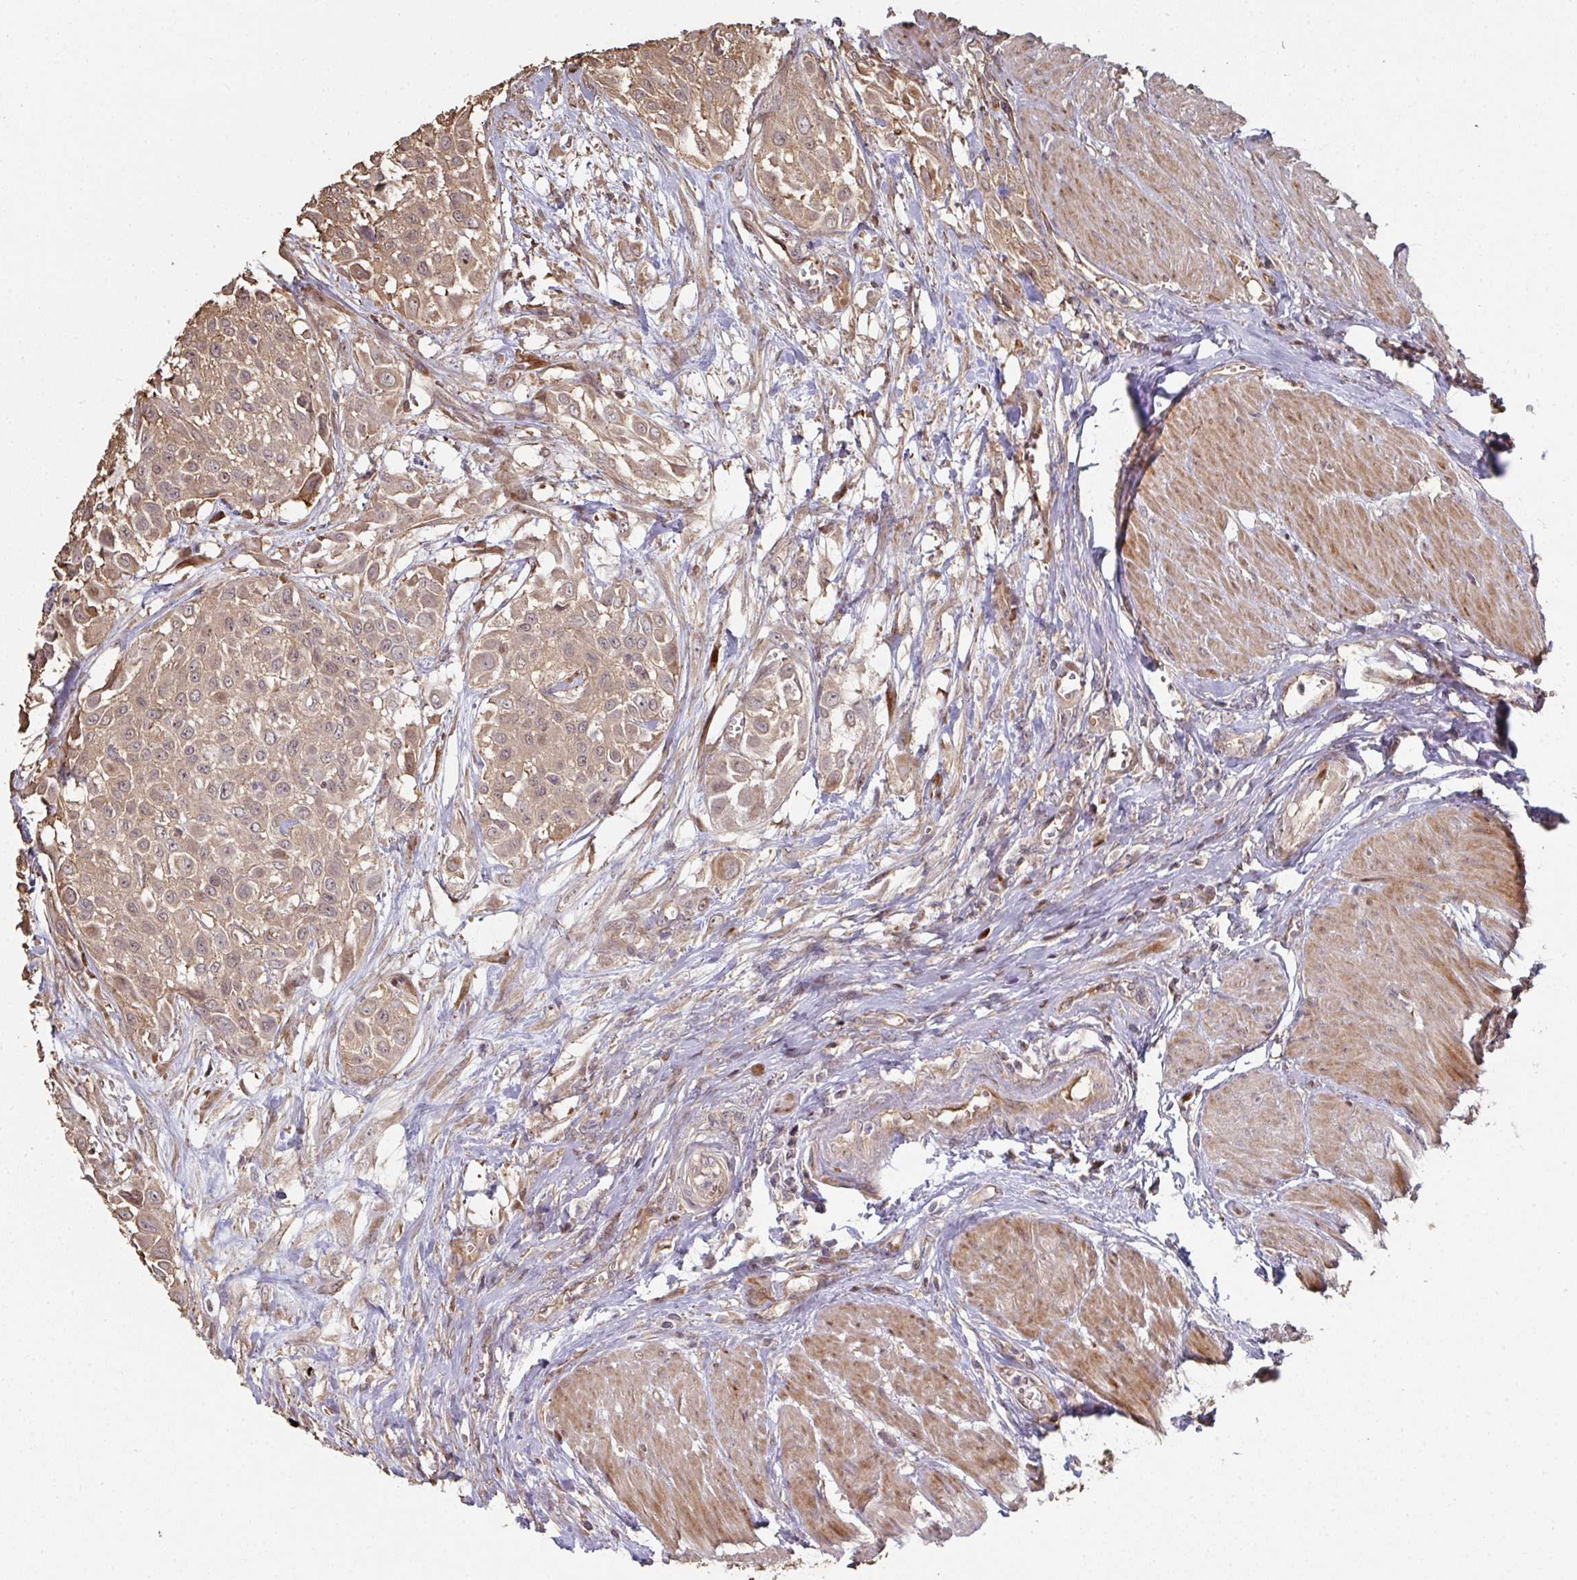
{"staining": {"intensity": "moderate", "quantity": ">75%", "location": "cytoplasmic/membranous"}, "tissue": "urothelial cancer", "cell_type": "Tumor cells", "image_type": "cancer", "snomed": [{"axis": "morphology", "description": "Urothelial carcinoma, High grade"}, {"axis": "topography", "description": "Urinary bladder"}], "caption": "IHC staining of high-grade urothelial carcinoma, which displays medium levels of moderate cytoplasmic/membranous staining in approximately >75% of tumor cells indicating moderate cytoplasmic/membranous protein expression. The staining was performed using DAB (brown) for protein detection and nuclei were counterstained in hematoxylin (blue).", "gene": "CA7", "patient": {"sex": "male", "age": 57}}